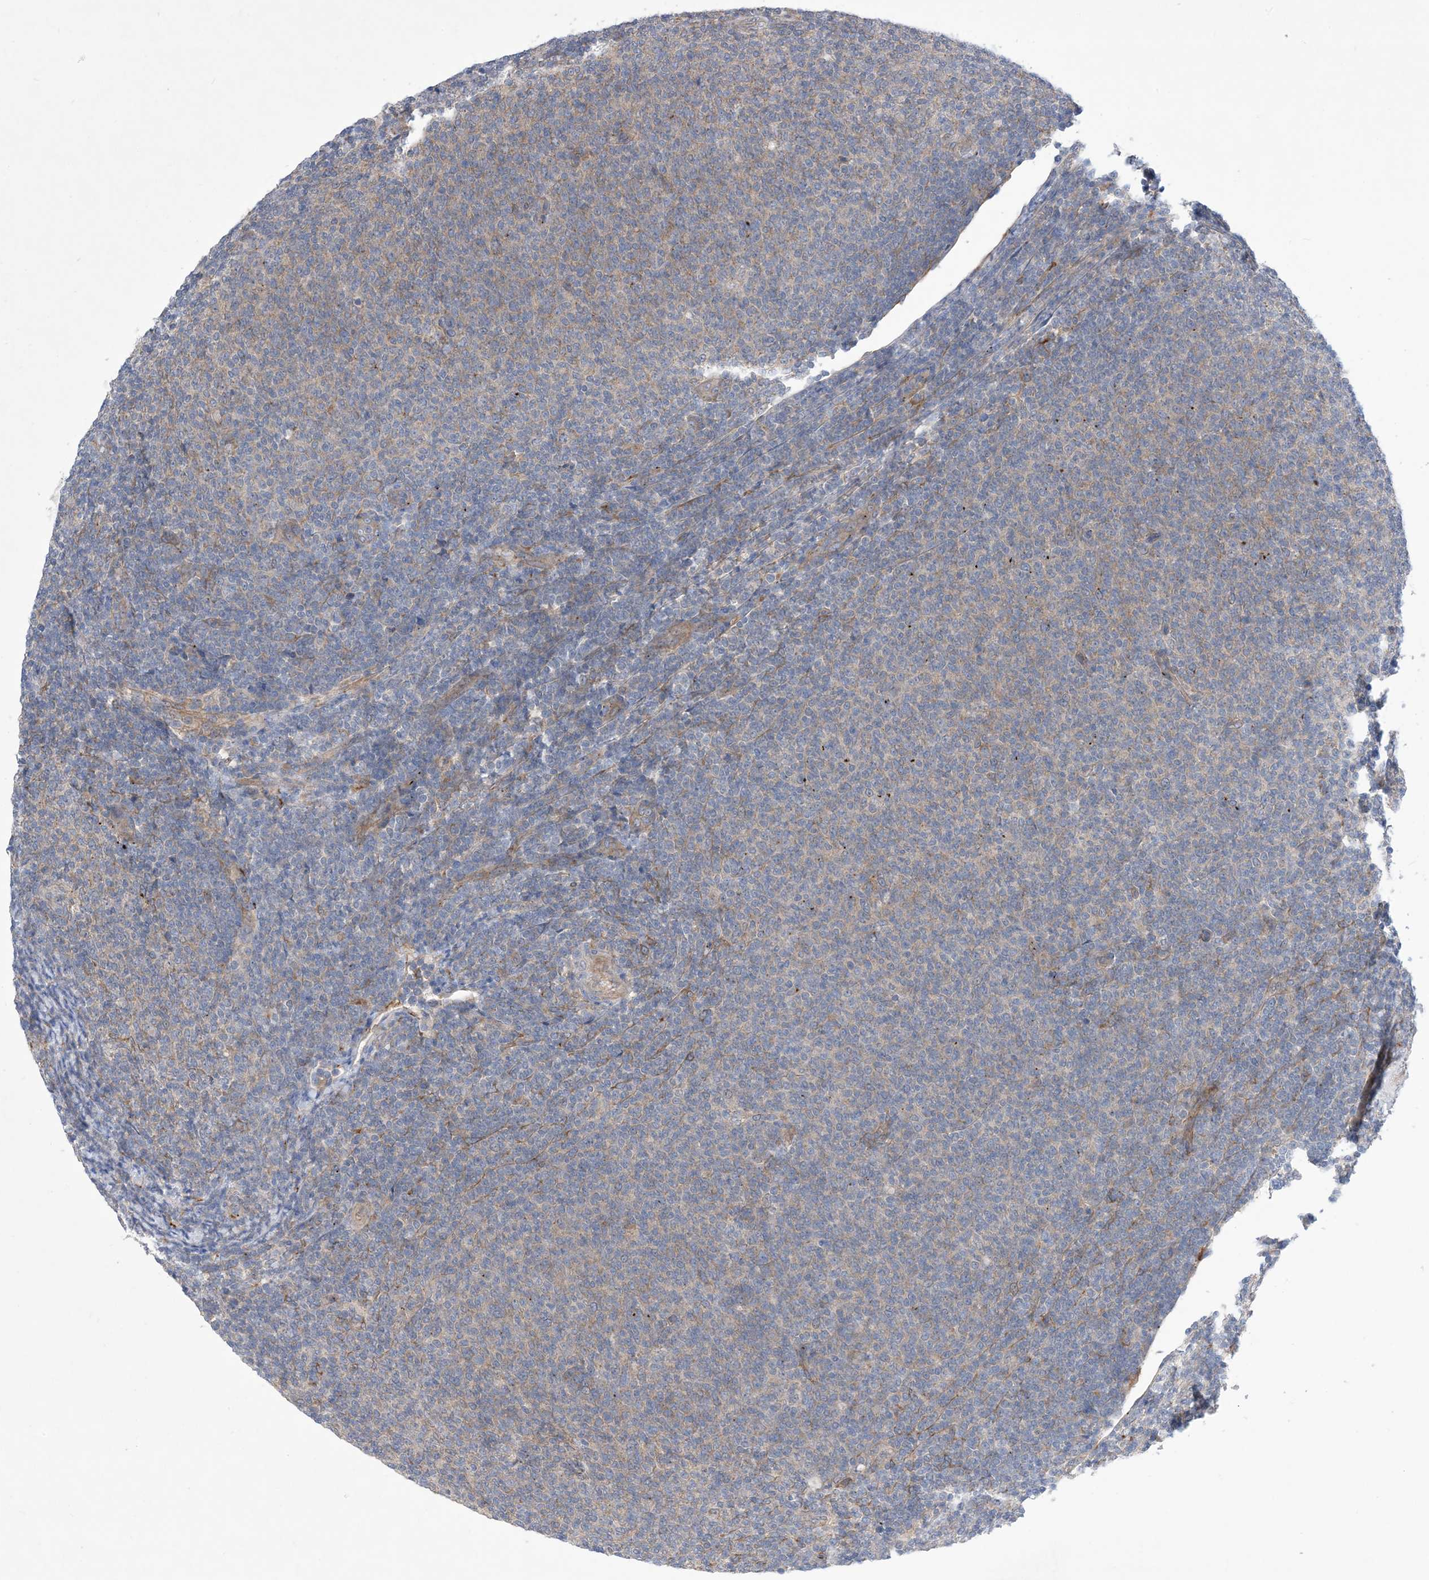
{"staining": {"intensity": "negative", "quantity": "none", "location": "none"}, "tissue": "lymphoma", "cell_type": "Tumor cells", "image_type": "cancer", "snomed": [{"axis": "morphology", "description": "Malignant lymphoma, non-Hodgkin's type, Low grade"}, {"axis": "topography", "description": "Lymph node"}], "caption": "DAB (3,3'-diaminobenzidine) immunohistochemical staining of lymphoma shows no significant expression in tumor cells.", "gene": "EHBP1", "patient": {"sex": "male", "age": 66}}